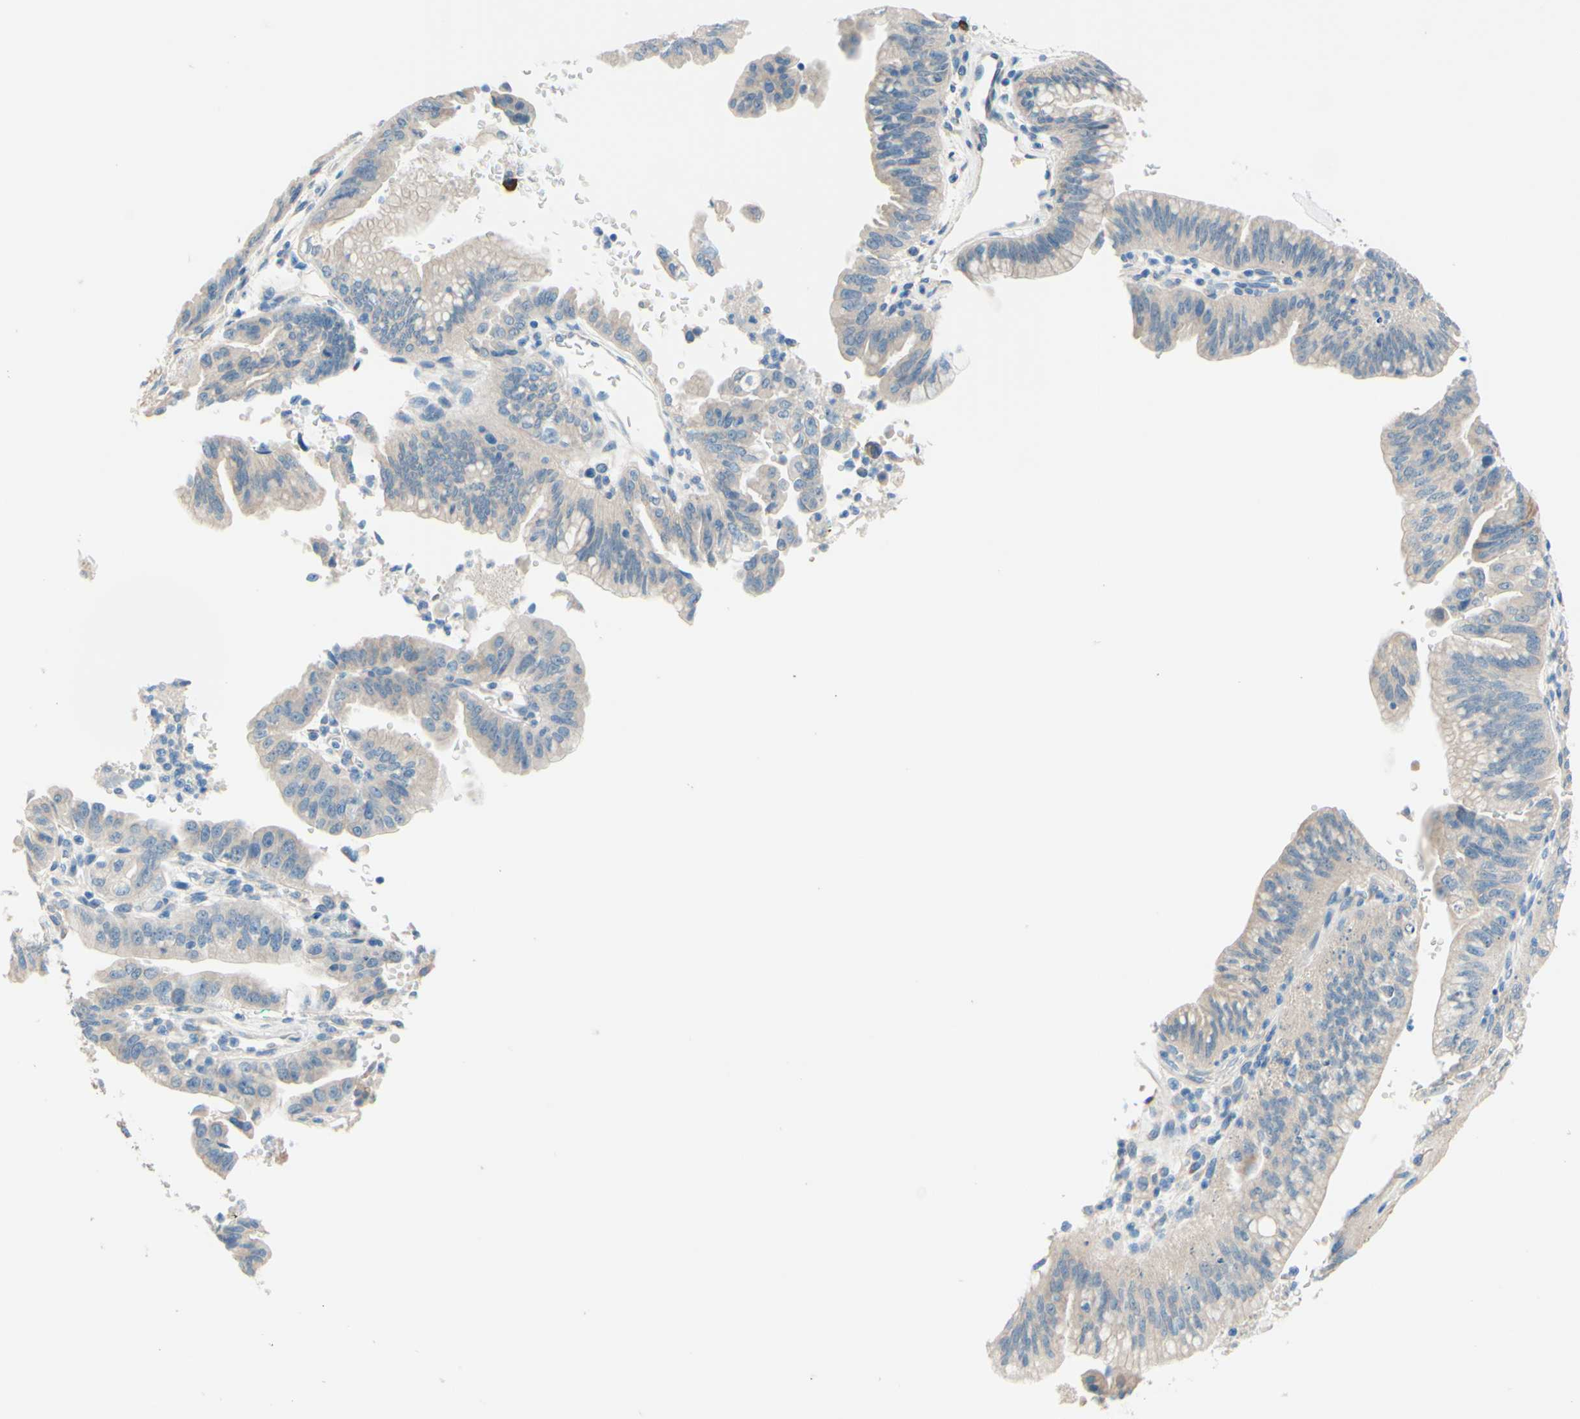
{"staining": {"intensity": "weak", "quantity": "25%-75%", "location": "cytoplasmic/membranous"}, "tissue": "pancreatic cancer", "cell_type": "Tumor cells", "image_type": "cancer", "snomed": [{"axis": "morphology", "description": "Adenocarcinoma, NOS"}, {"axis": "topography", "description": "Pancreas"}], "caption": "This micrograph reveals pancreatic adenocarcinoma stained with IHC to label a protein in brown. The cytoplasmic/membranous of tumor cells show weak positivity for the protein. Nuclei are counter-stained blue.", "gene": "PASD1", "patient": {"sex": "male", "age": 70}}